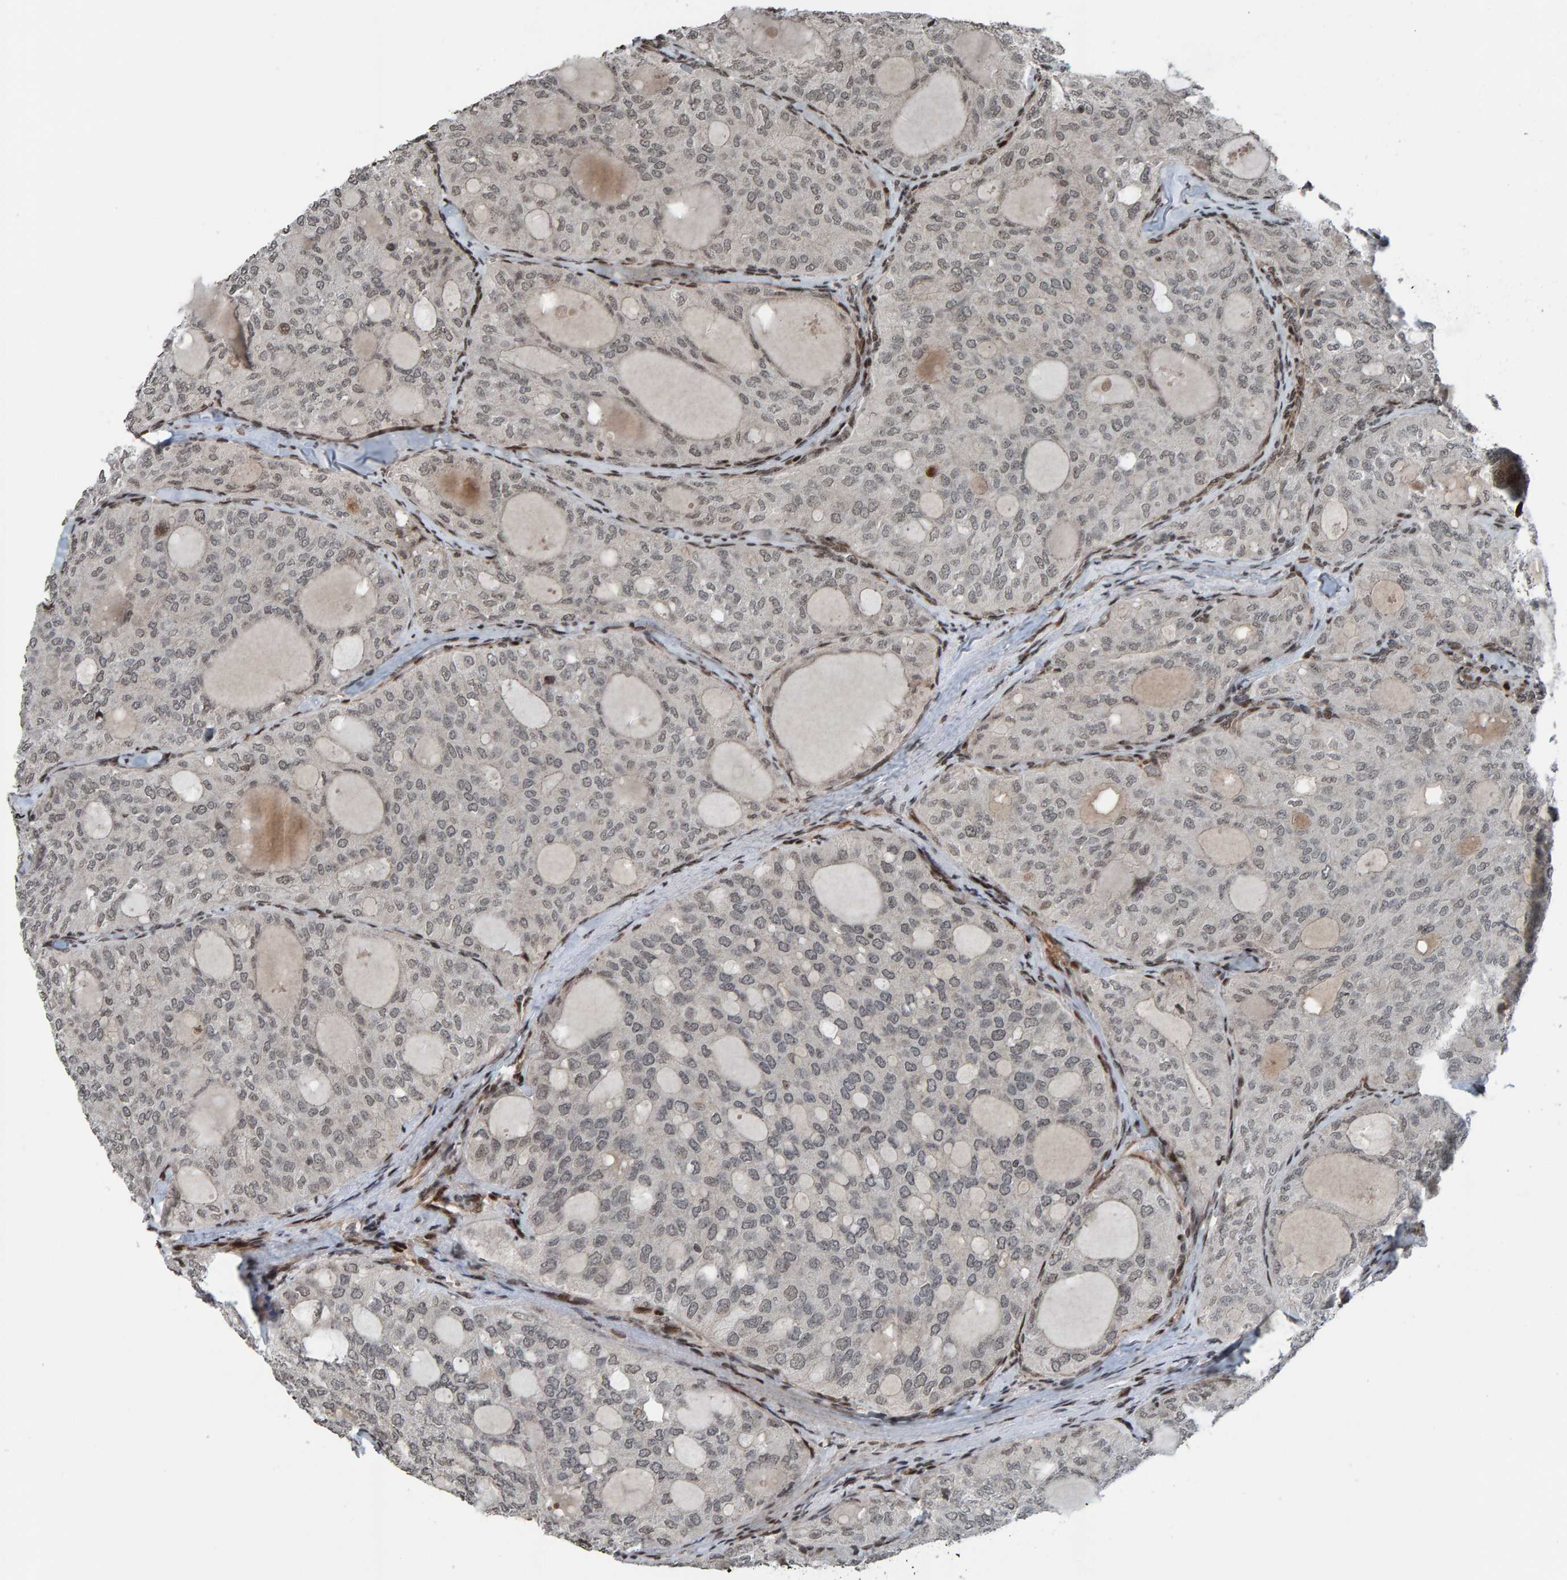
{"staining": {"intensity": "weak", "quantity": "<25%", "location": "nuclear"}, "tissue": "thyroid cancer", "cell_type": "Tumor cells", "image_type": "cancer", "snomed": [{"axis": "morphology", "description": "Follicular adenoma carcinoma, NOS"}, {"axis": "topography", "description": "Thyroid gland"}], "caption": "Follicular adenoma carcinoma (thyroid) was stained to show a protein in brown. There is no significant staining in tumor cells.", "gene": "ZNF366", "patient": {"sex": "male", "age": 75}}